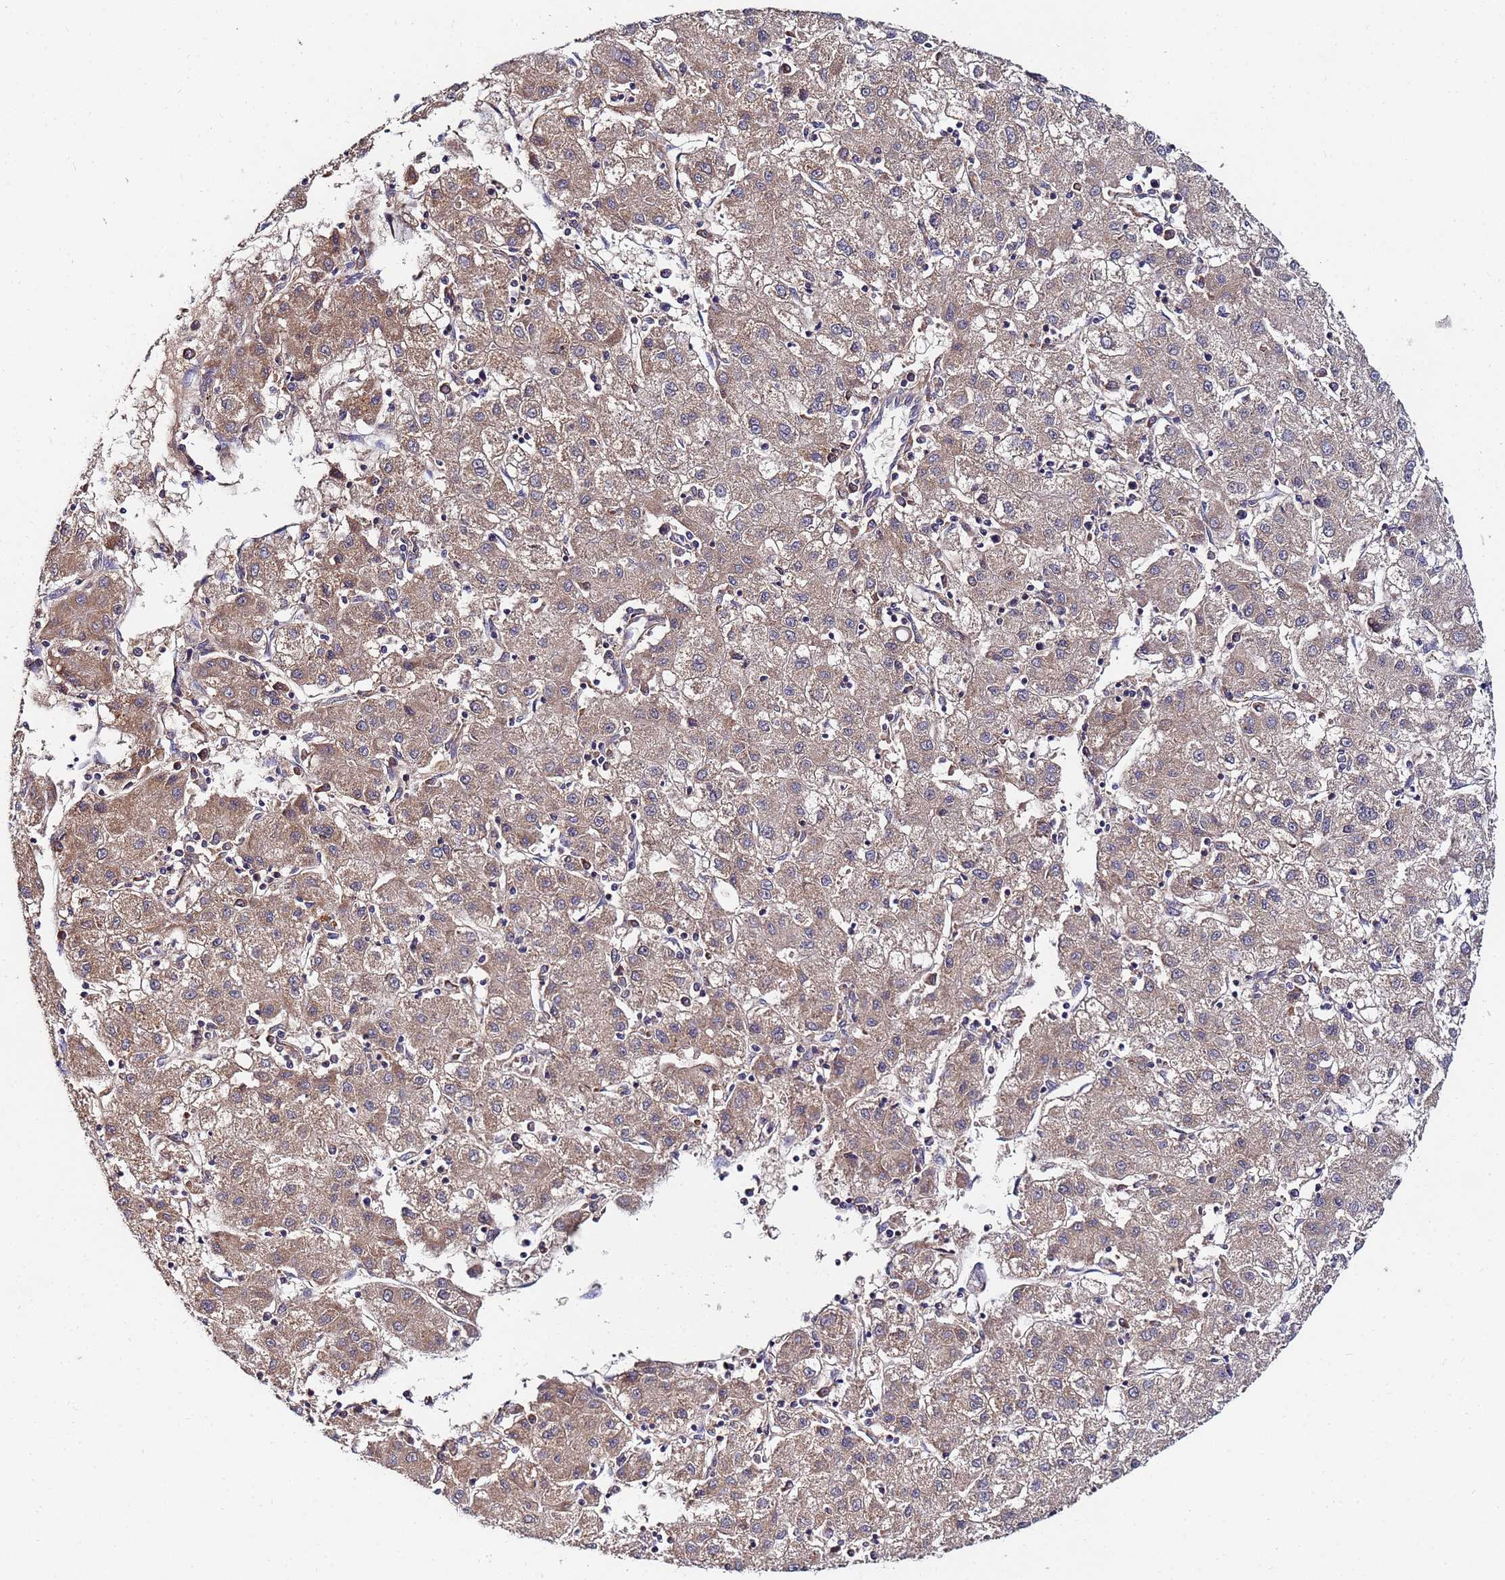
{"staining": {"intensity": "weak", "quantity": ">75%", "location": "cytoplasmic/membranous"}, "tissue": "liver cancer", "cell_type": "Tumor cells", "image_type": "cancer", "snomed": [{"axis": "morphology", "description": "Carcinoma, Hepatocellular, NOS"}, {"axis": "topography", "description": "Liver"}], "caption": "Hepatocellular carcinoma (liver) tissue shows weak cytoplasmic/membranous positivity in about >75% of tumor cells", "gene": "C5orf34", "patient": {"sex": "male", "age": 72}}